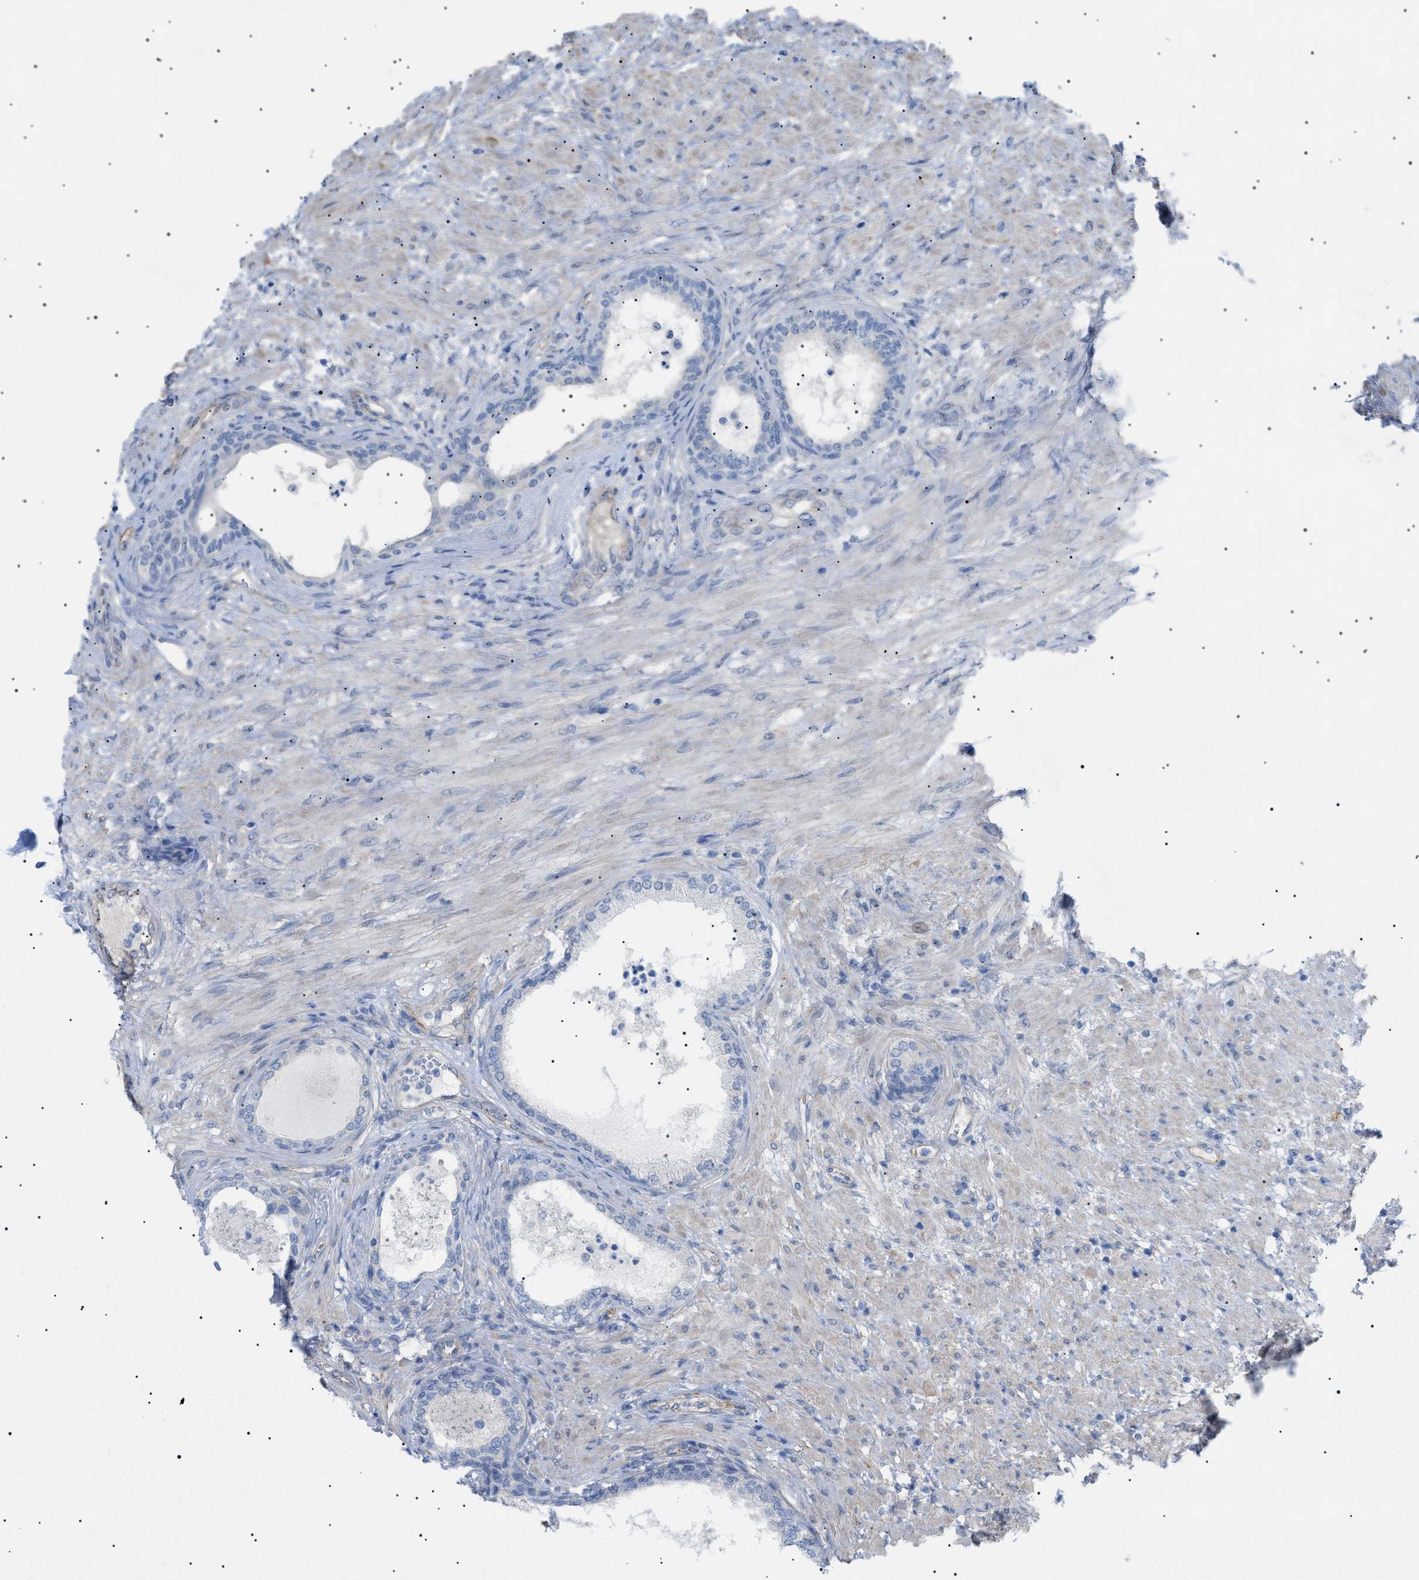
{"staining": {"intensity": "negative", "quantity": "none", "location": "none"}, "tissue": "prostate", "cell_type": "Glandular cells", "image_type": "normal", "snomed": [{"axis": "morphology", "description": "Normal tissue, NOS"}, {"axis": "topography", "description": "Prostate"}], "caption": "Glandular cells are negative for protein expression in unremarkable human prostate. (DAB immunohistochemistry (IHC) with hematoxylin counter stain).", "gene": "ADAMTS1", "patient": {"sex": "male", "age": 76}}